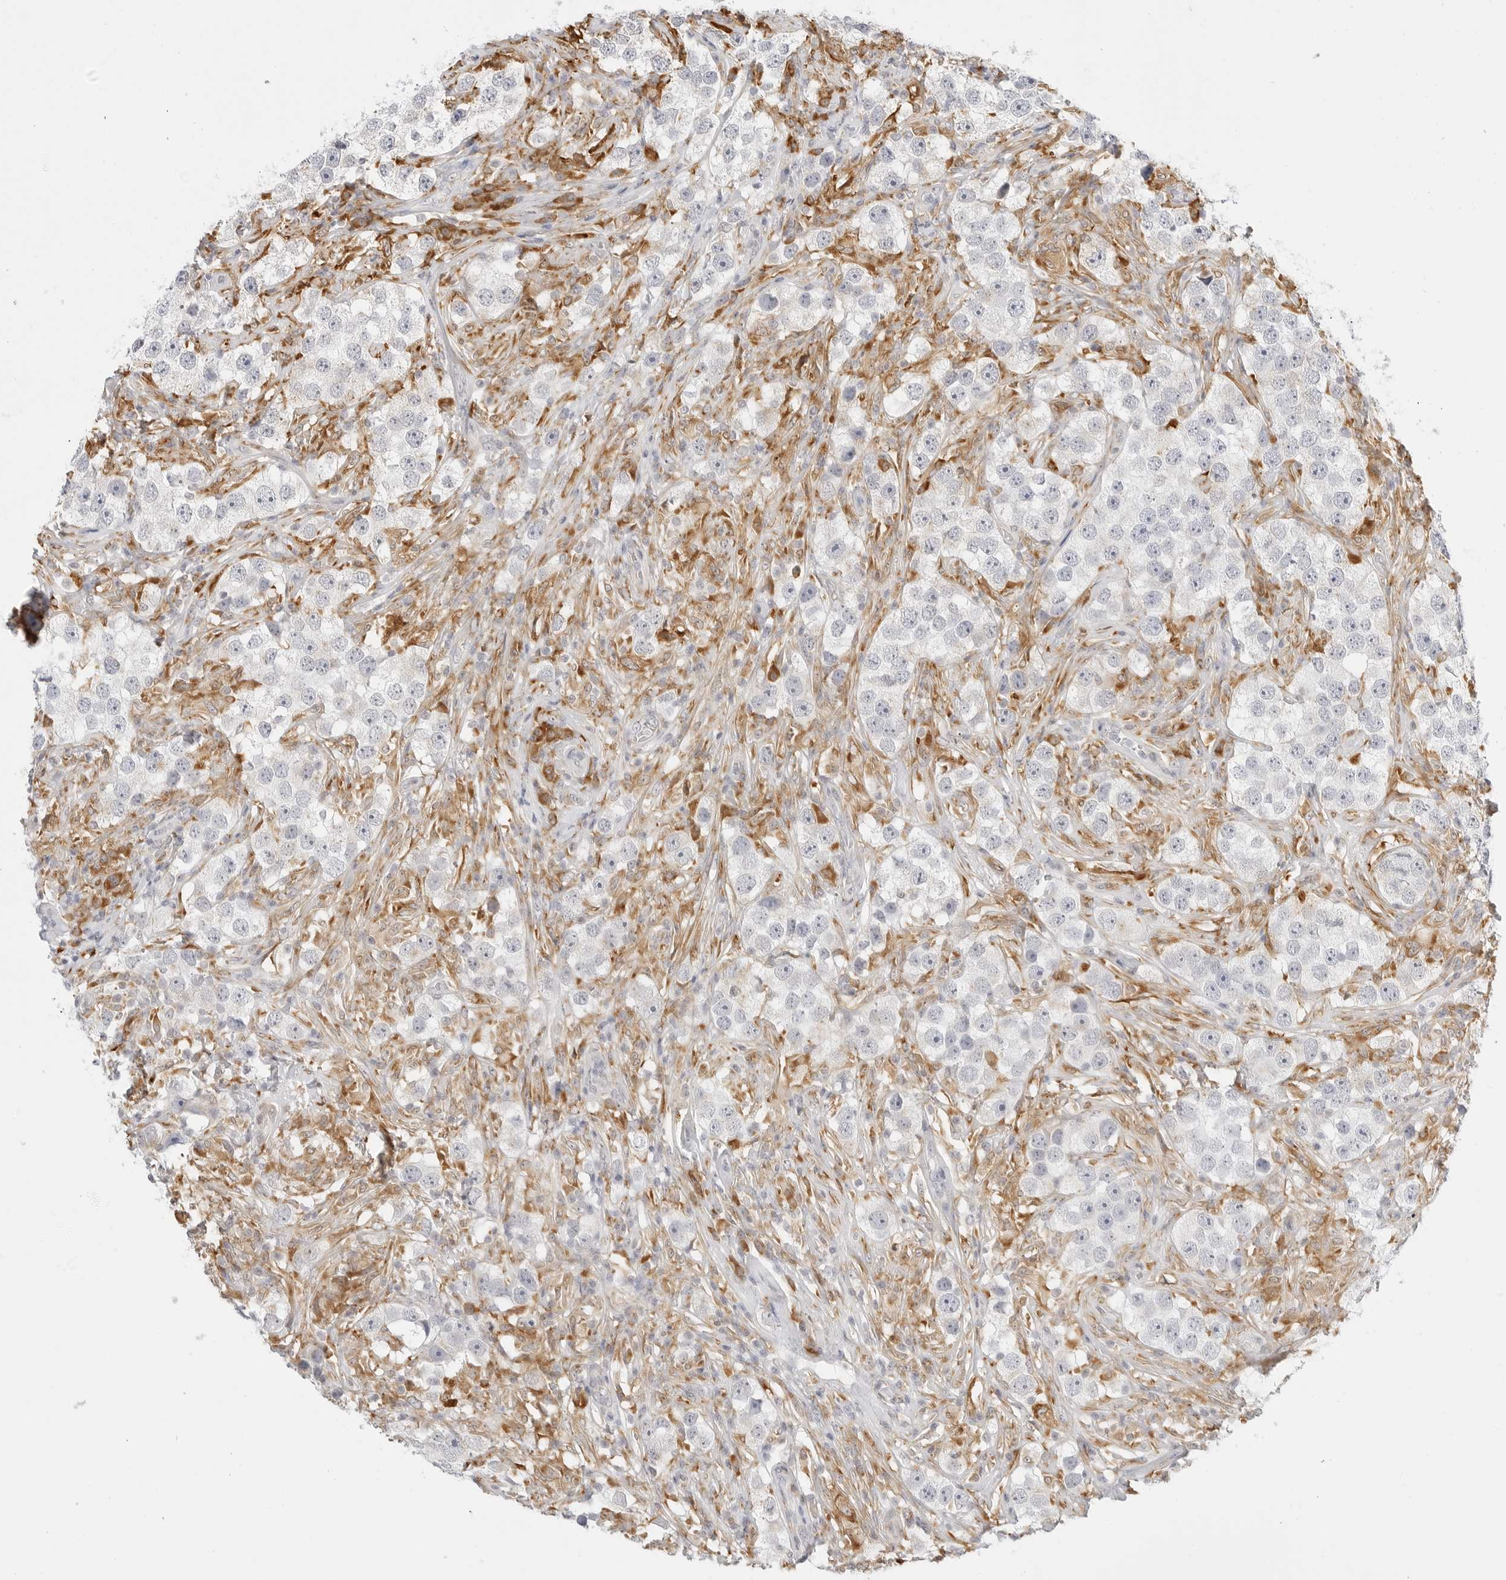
{"staining": {"intensity": "negative", "quantity": "none", "location": "none"}, "tissue": "testis cancer", "cell_type": "Tumor cells", "image_type": "cancer", "snomed": [{"axis": "morphology", "description": "Seminoma, NOS"}, {"axis": "topography", "description": "Testis"}], "caption": "Immunohistochemical staining of testis cancer reveals no significant expression in tumor cells.", "gene": "THEM4", "patient": {"sex": "male", "age": 49}}